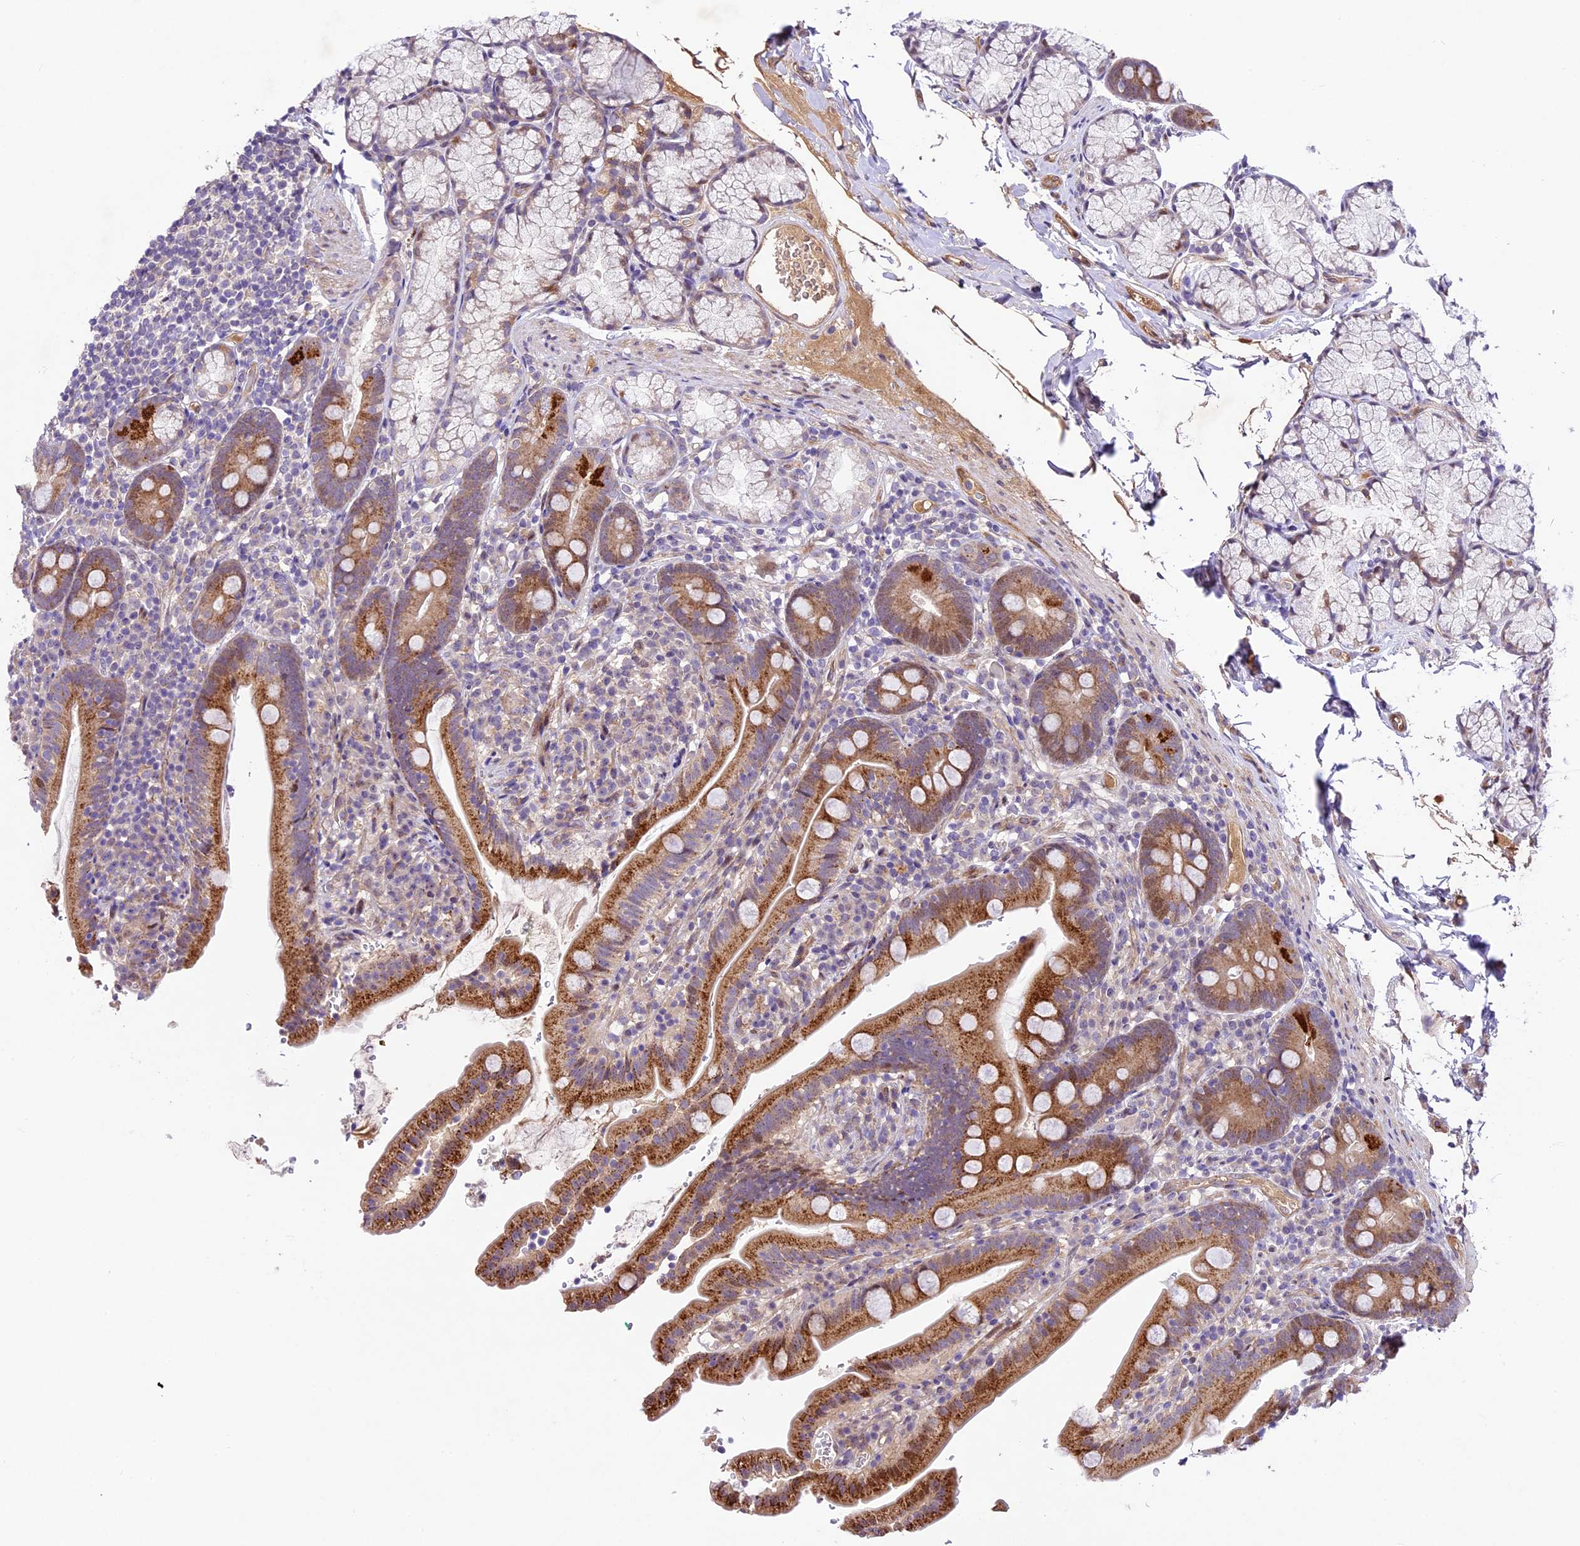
{"staining": {"intensity": "moderate", "quantity": ">75%", "location": "cytoplasmic/membranous"}, "tissue": "duodenum", "cell_type": "Glandular cells", "image_type": "normal", "snomed": [{"axis": "morphology", "description": "Normal tissue, NOS"}, {"axis": "topography", "description": "Duodenum"}], "caption": "Immunohistochemical staining of benign duodenum exhibits >75% levels of moderate cytoplasmic/membranous protein expression in approximately >75% of glandular cells. Ihc stains the protein in brown and the nuclei are stained blue.", "gene": "CCSER1", "patient": {"sex": "female", "age": 67}}